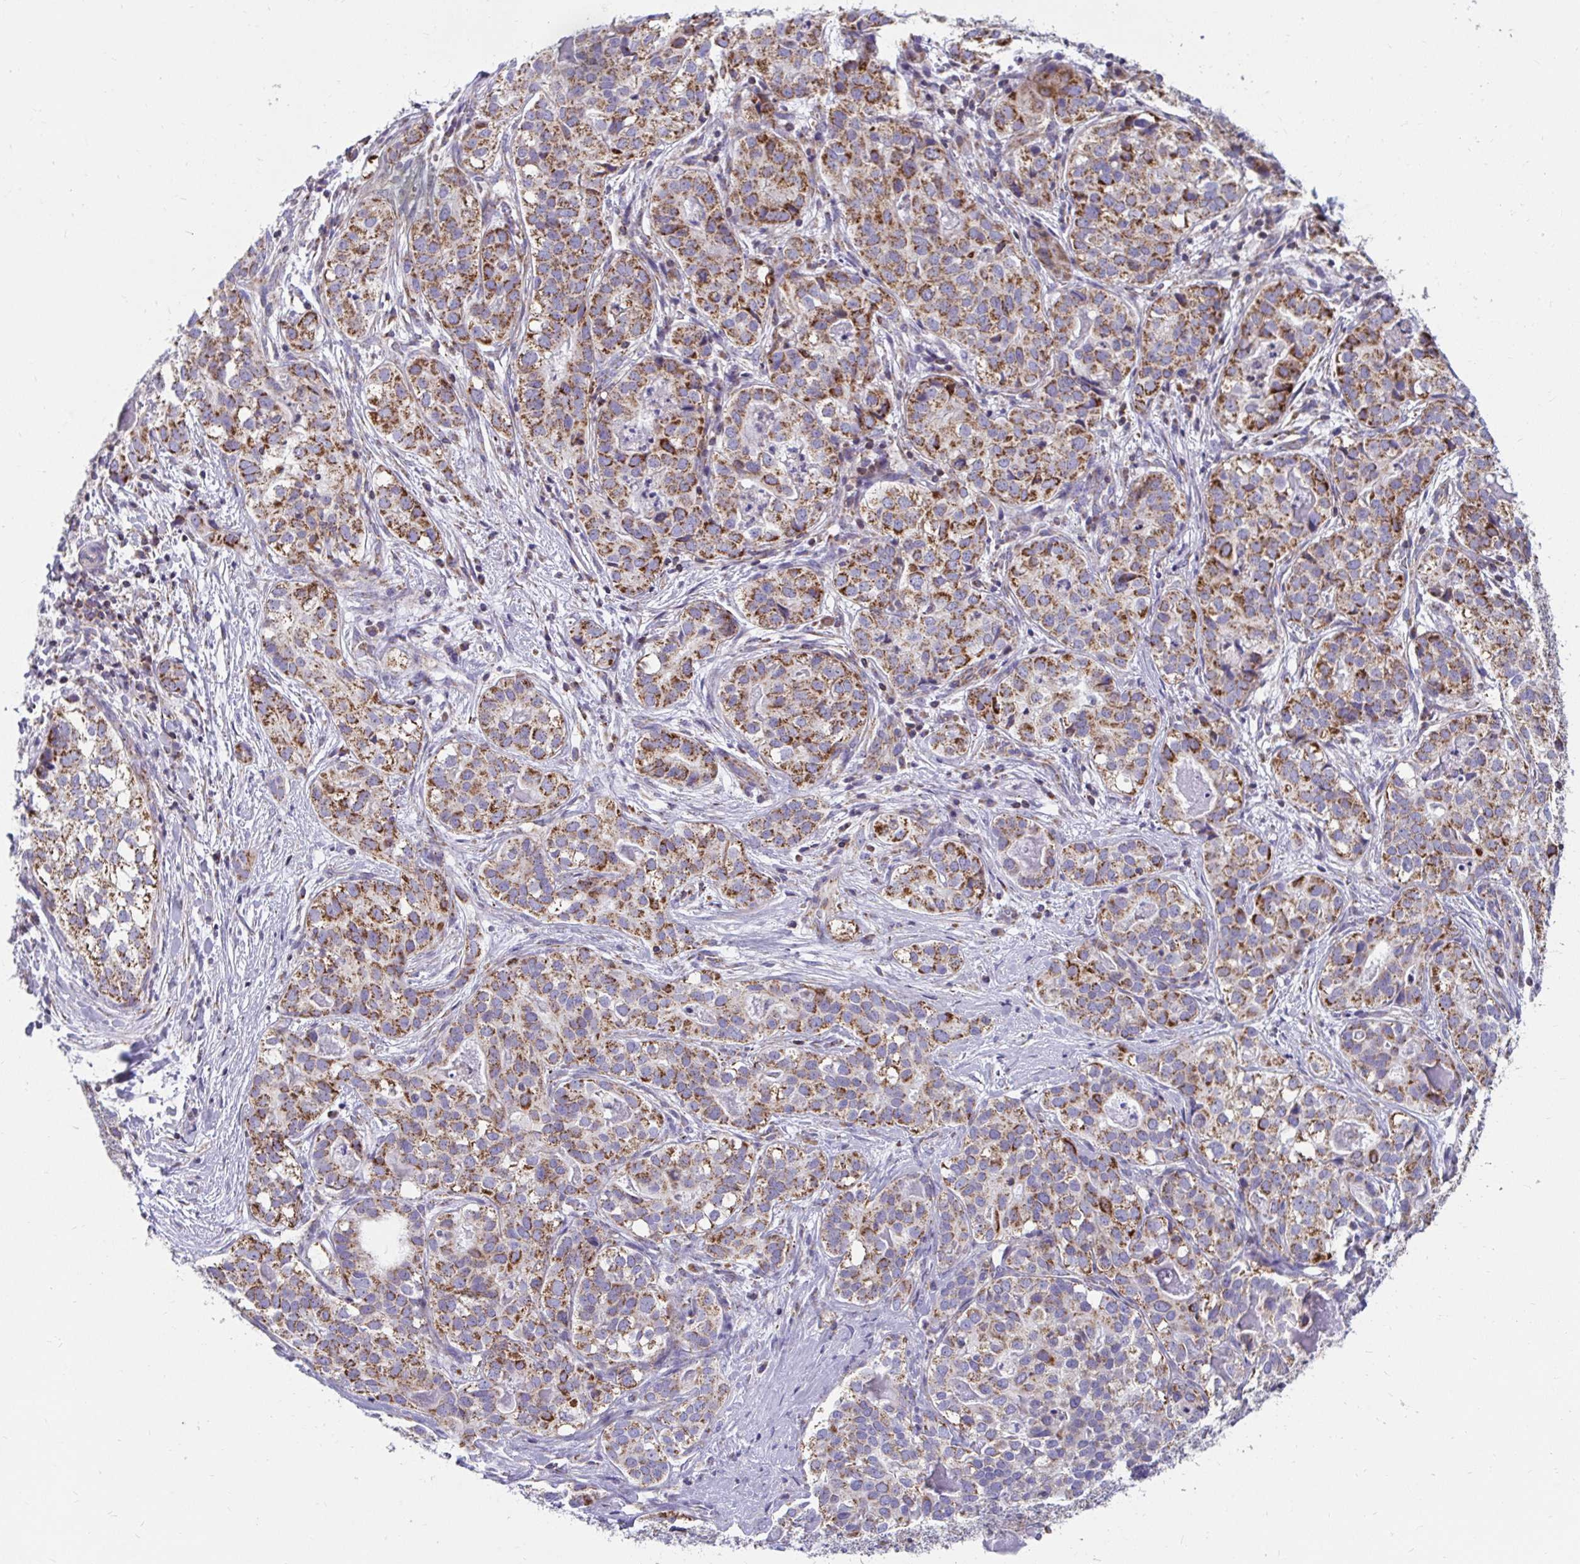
{"staining": {"intensity": "strong", "quantity": "25%-75%", "location": "cytoplasmic/membranous"}, "tissue": "liver cancer", "cell_type": "Tumor cells", "image_type": "cancer", "snomed": [{"axis": "morphology", "description": "Cholangiocarcinoma"}, {"axis": "topography", "description": "Liver"}], "caption": "Strong cytoplasmic/membranous protein positivity is appreciated in approximately 25%-75% of tumor cells in liver cholangiocarcinoma.", "gene": "EXOC5", "patient": {"sex": "male", "age": 56}}